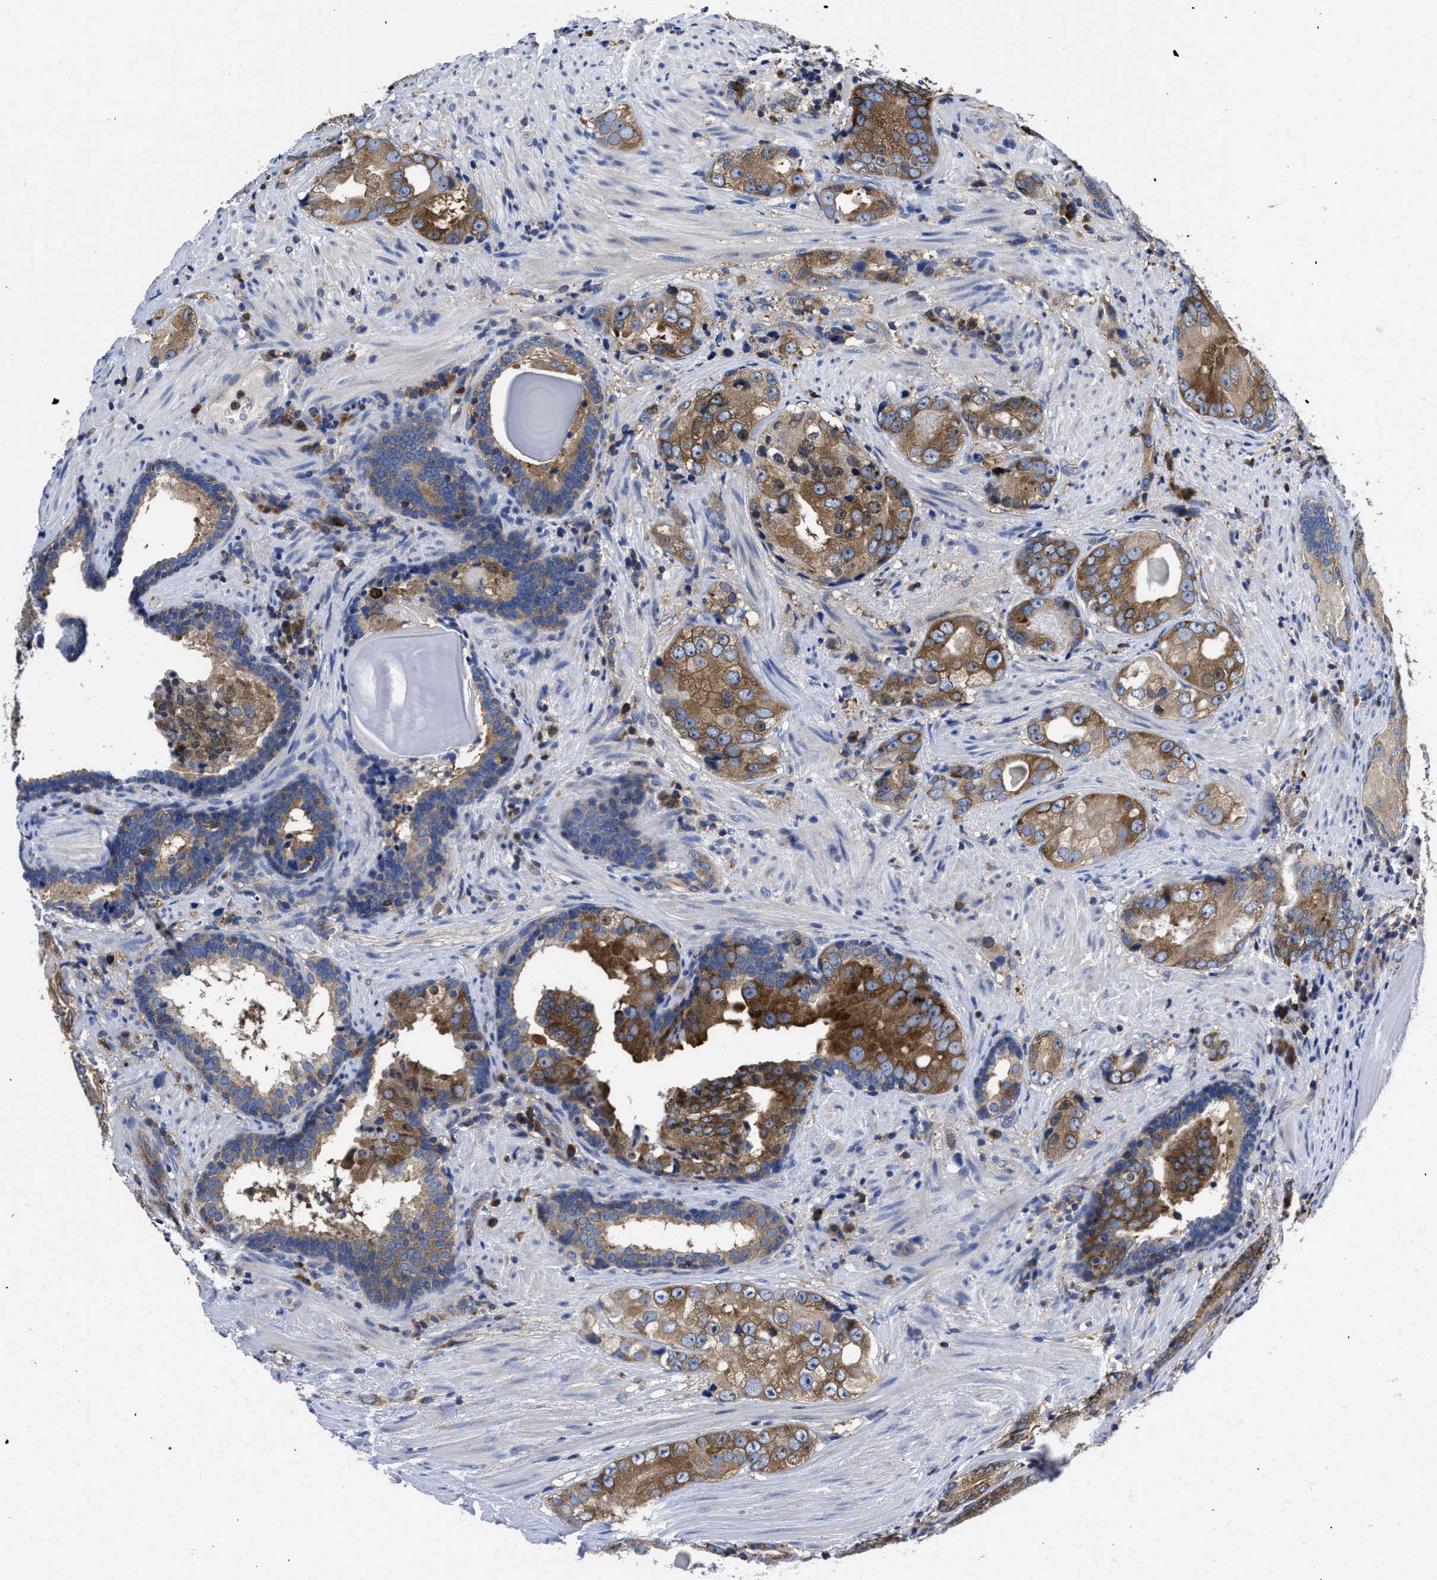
{"staining": {"intensity": "strong", "quantity": ">75%", "location": "cytoplasmic/membranous"}, "tissue": "prostate cancer", "cell_type": "Tumor cells", "image_type": "cancer", "snomed": [{"axis": "morphology", "description": "Adenocarcinoma, High grade"}, {"axis": "topography", "description": "Prostate"}], "caption": "Adenocarcinoma (high-grade) (prostate) tissue exhibits strong cytoplasmic/membranous positivity in about >75% of tumor cells, visualized by immunohistochemistry.", "gene": "YARS1", "patient": {"sex": "male", "age": 66}}